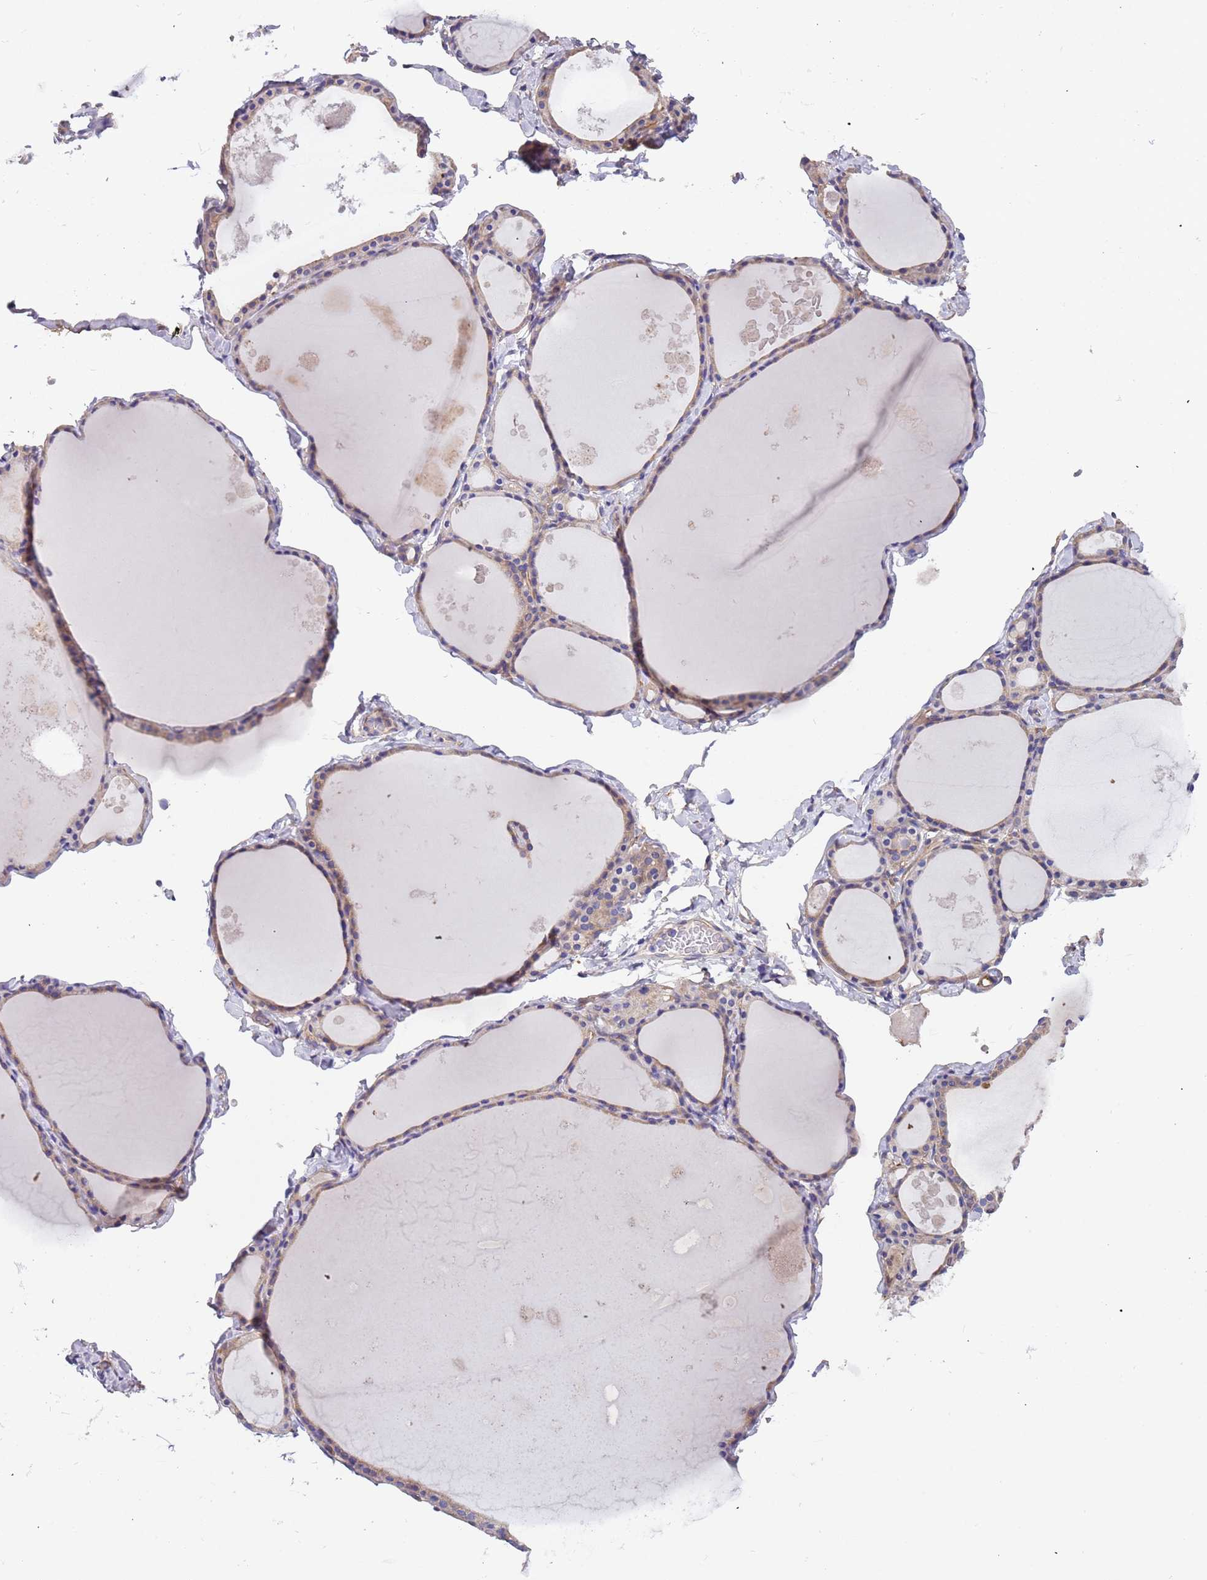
{"staining": {"intensity": "weak", "quantity": "25%-75%", "location": "cytoplasmic/membranous"}, "tissue": "thyroid gland", "cell_type": "Glandular cells", "image_type": "normal", "snomed": [{"axis": "morphology", "description": "Normal tissue, NOS"}, {"axis": "topography", "description": "Thyroid gland"}], "caption": "Protein staining displays weak cytoplasmic/membranous positivity in approximately 25%-75% of glandular cells in benign thyroid gland.", "gene": "LAMB4", "patient": {"sex": "male", "age": 56}}